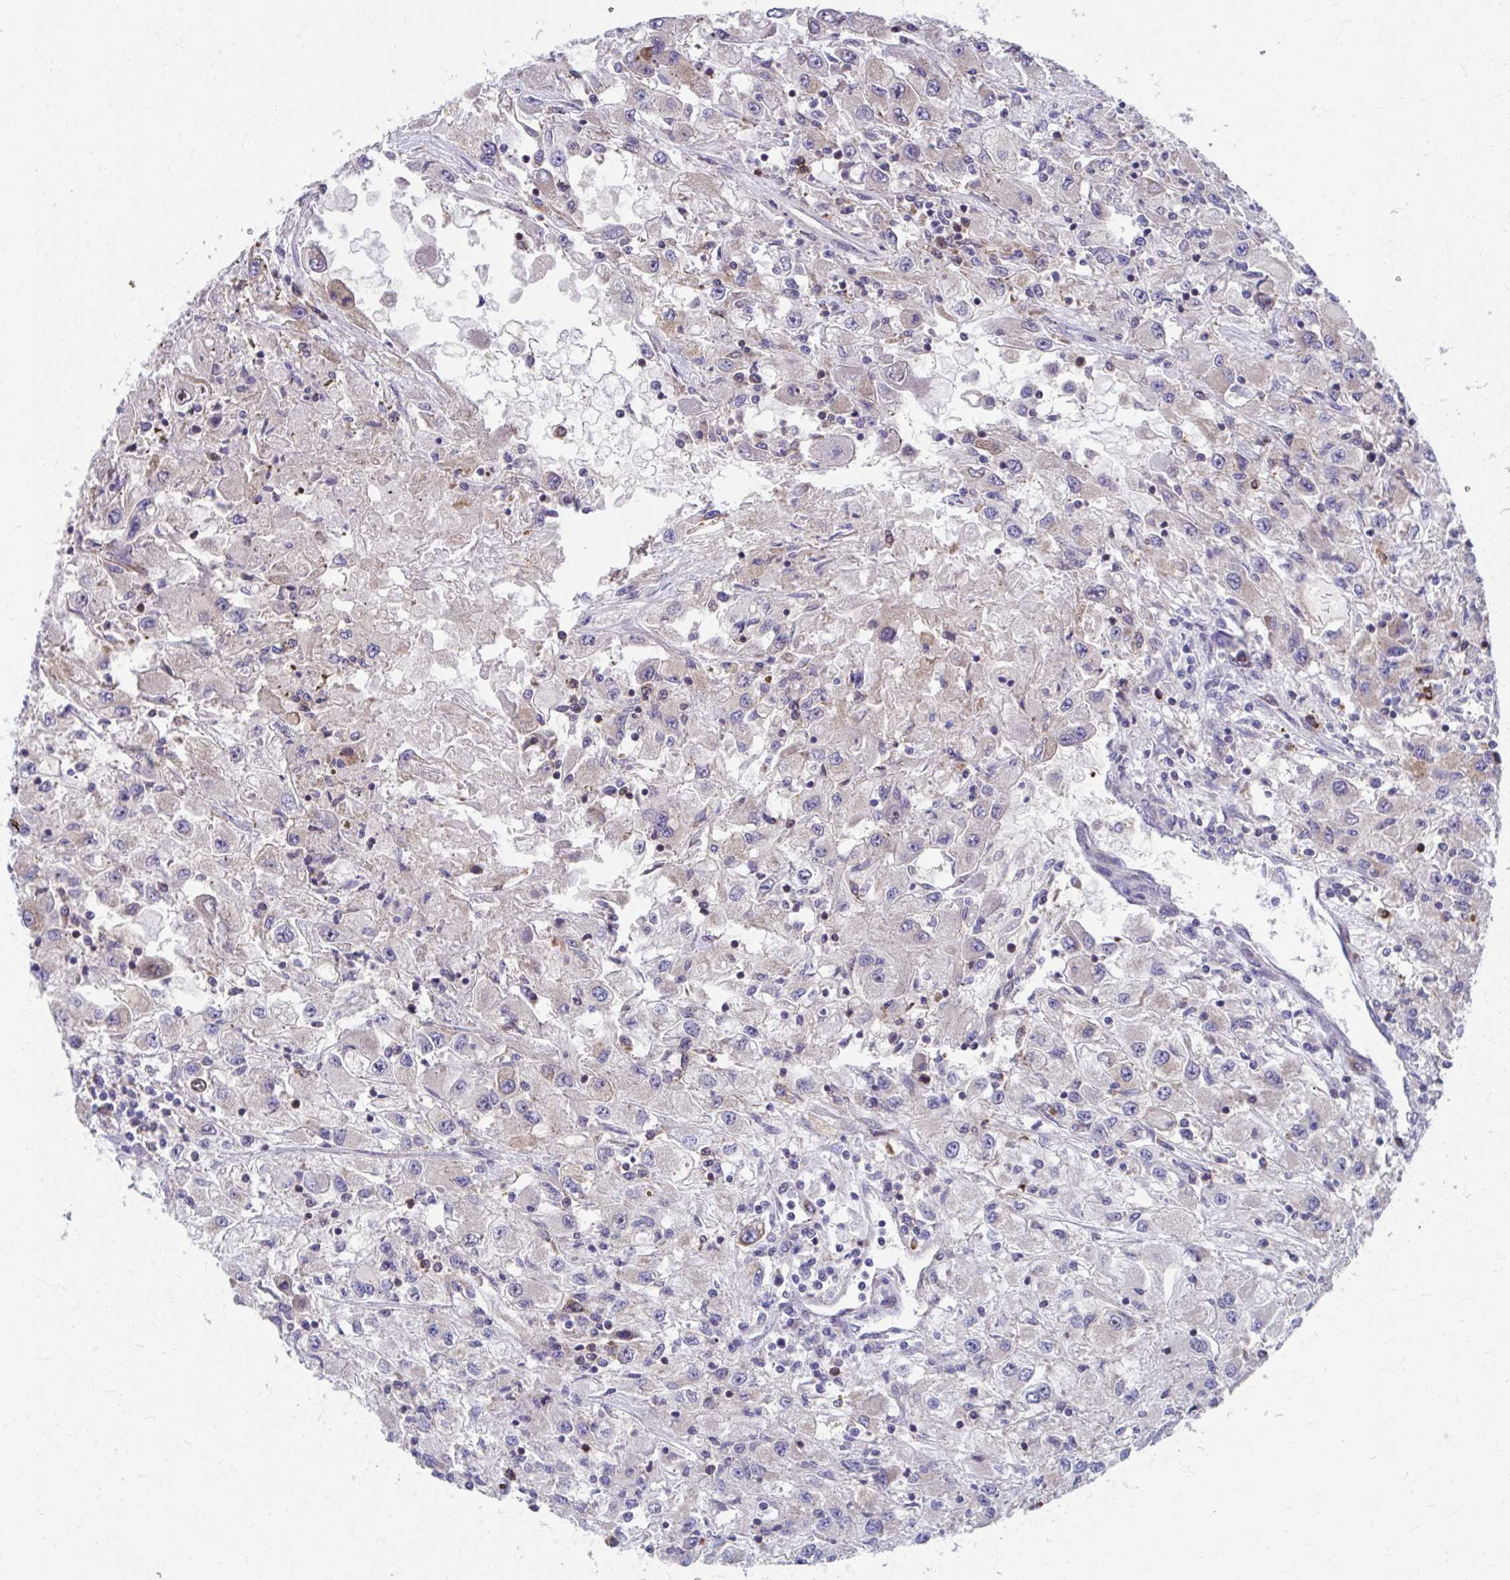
{"staining": {"intensity": "weak", "quantity": "<25%", "location": "cytoplasmic/membranous"}, "tissue": "renal cancer", "cell_type": "Tumor cells", "image_type": "cancer", "snomed": [{"axis": "morphology", "description": "Adenocarcinoma, NOS"}, {"axis": "topography", "description": "Kidney"}], "caption": "Photomicrograph shows no protein staining in tumor cells of renal cancer (adenocarcinoma) tissue. The staining is performed using DAB brown chromogen with nuclei counter-stained in using hematoxylin.", "gene": "ZNF778", "patient": {"sex": "female", "age": 67}}